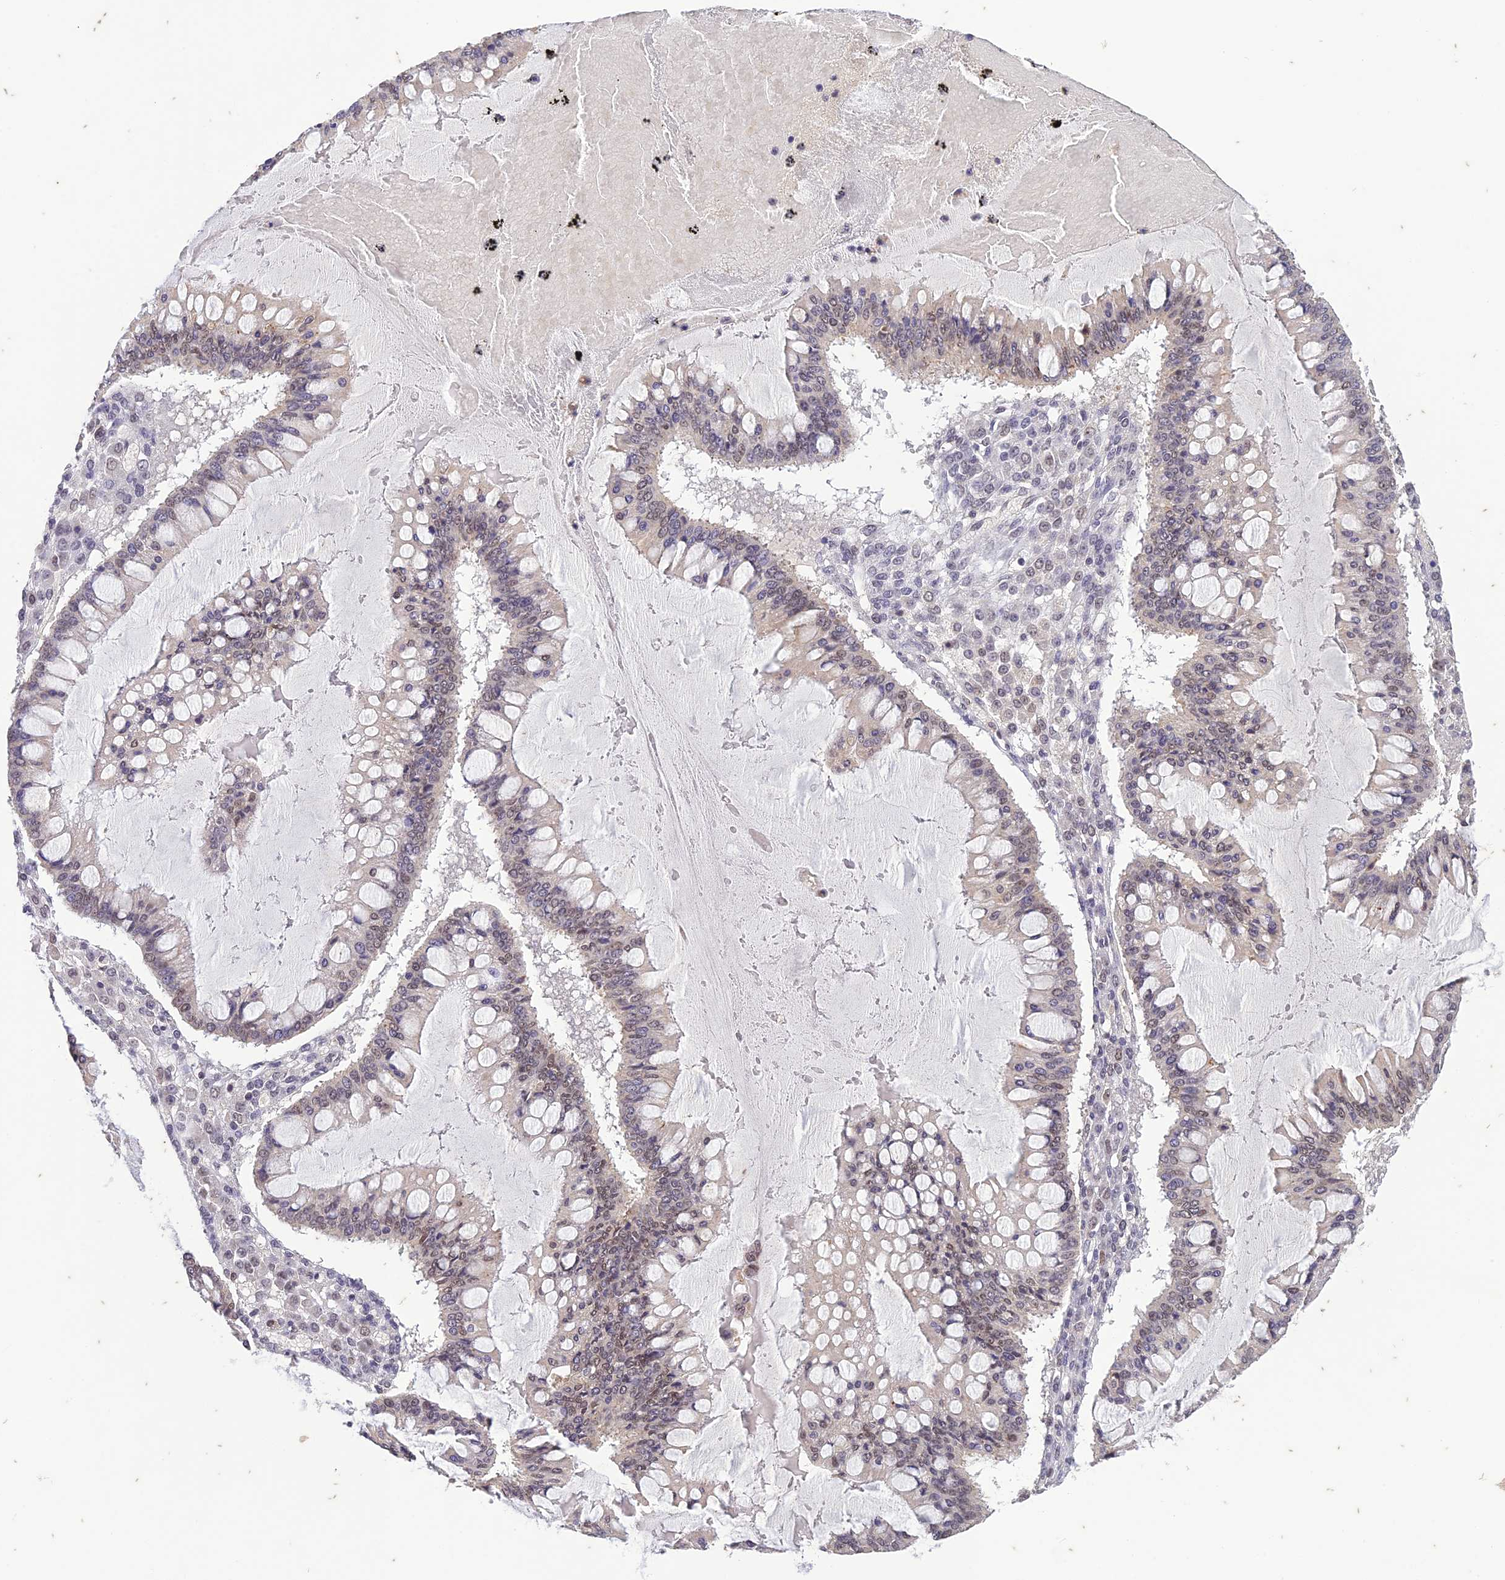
{"staining": {"intensity": "weak", "quantity": "25%-75%", "location": "nuclear"}, "tissue": "ovarian cancer", "cell_type": "Tumor cells", "image_type": "cancer", "snomed": [{"axis": "morphology", "description": "Cystadenocarcinoma, mucinous, NOS"}, {"axis": "topography", "description": "Ovary"}], "caption": "There is low levels of weak nuclear staining in tumor cells of ovarian mucinous cystadenocarcinoma, as demonstrated by immunohistochemical staining (brown color).", "gene": "POP4", "patient": {"sex": "female", "age": 73}}